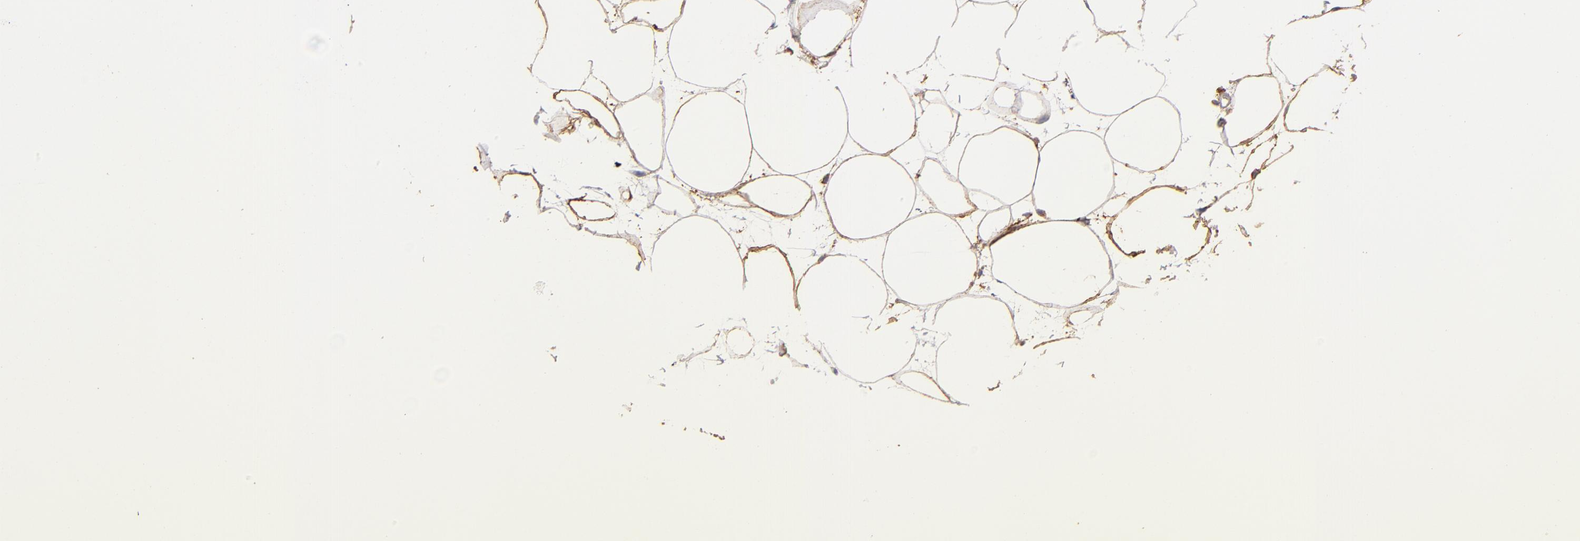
{"staining": {"intensity": "weak", "quantity": ">75%", "location": "cytoplasmic/membranous"}, "tissue": "adipose tissue", "cell_type": "Adipocytes", "image_type": "normal", "snomed": [{"axis": "morphology", "description": "Normal tissue, NOS"}, {"axis": "topography", "description": "Breast"}], "caption": "Adipose tissue was stained to show a protein in brown. There is low levels of weak cytoplasmic/membranous expression in approximately >75% of adipocytes. (brown staining indicates protein expression, while blue staining denotes nuclei).", "gene": "ABCB1", "patient": {"sex": "female", "age": 22}}